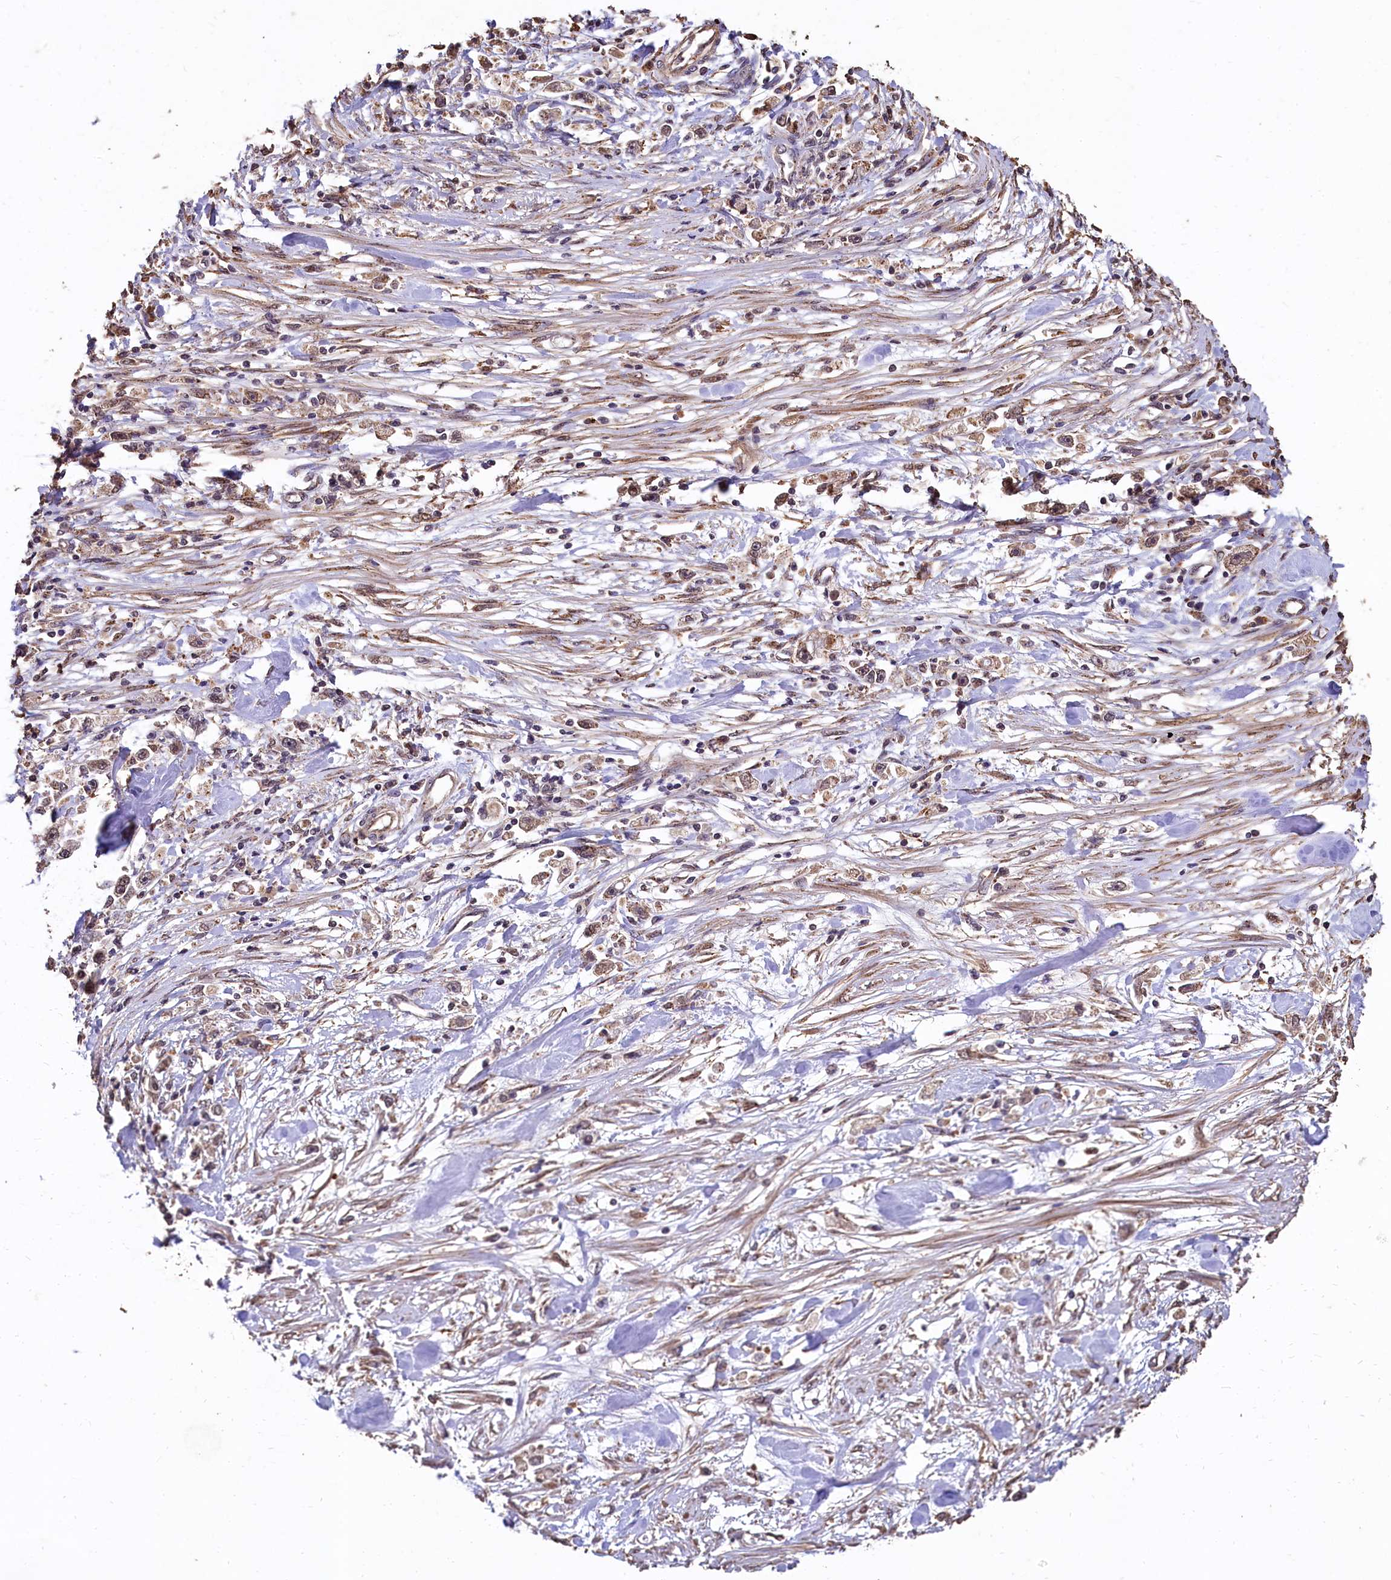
{"staining": {"intensity": "weak", "quantity": "25%-75%", "location": "cytoplasmic/membranous"}, "tissue": "stomach cancer", "cell_type": "Tumor cells", "image_type": "cancer", "snomed": [{"axis": "morphology", "description": "Adenocarcinoma, NOS"}, {"axis": "topography", "description": "Stomach"}], "caption": "Immunohistochemical staining of stomach cancer (adenocarcinoma) exhibits weak cytoplasmic/membranous protein positivity in about 25%-75% of tumor cells. (Brightfield microscopy of DAB IHC at high magnification).", "gene": "LSM4", "patient": {"sex": "female", "age": 59}}